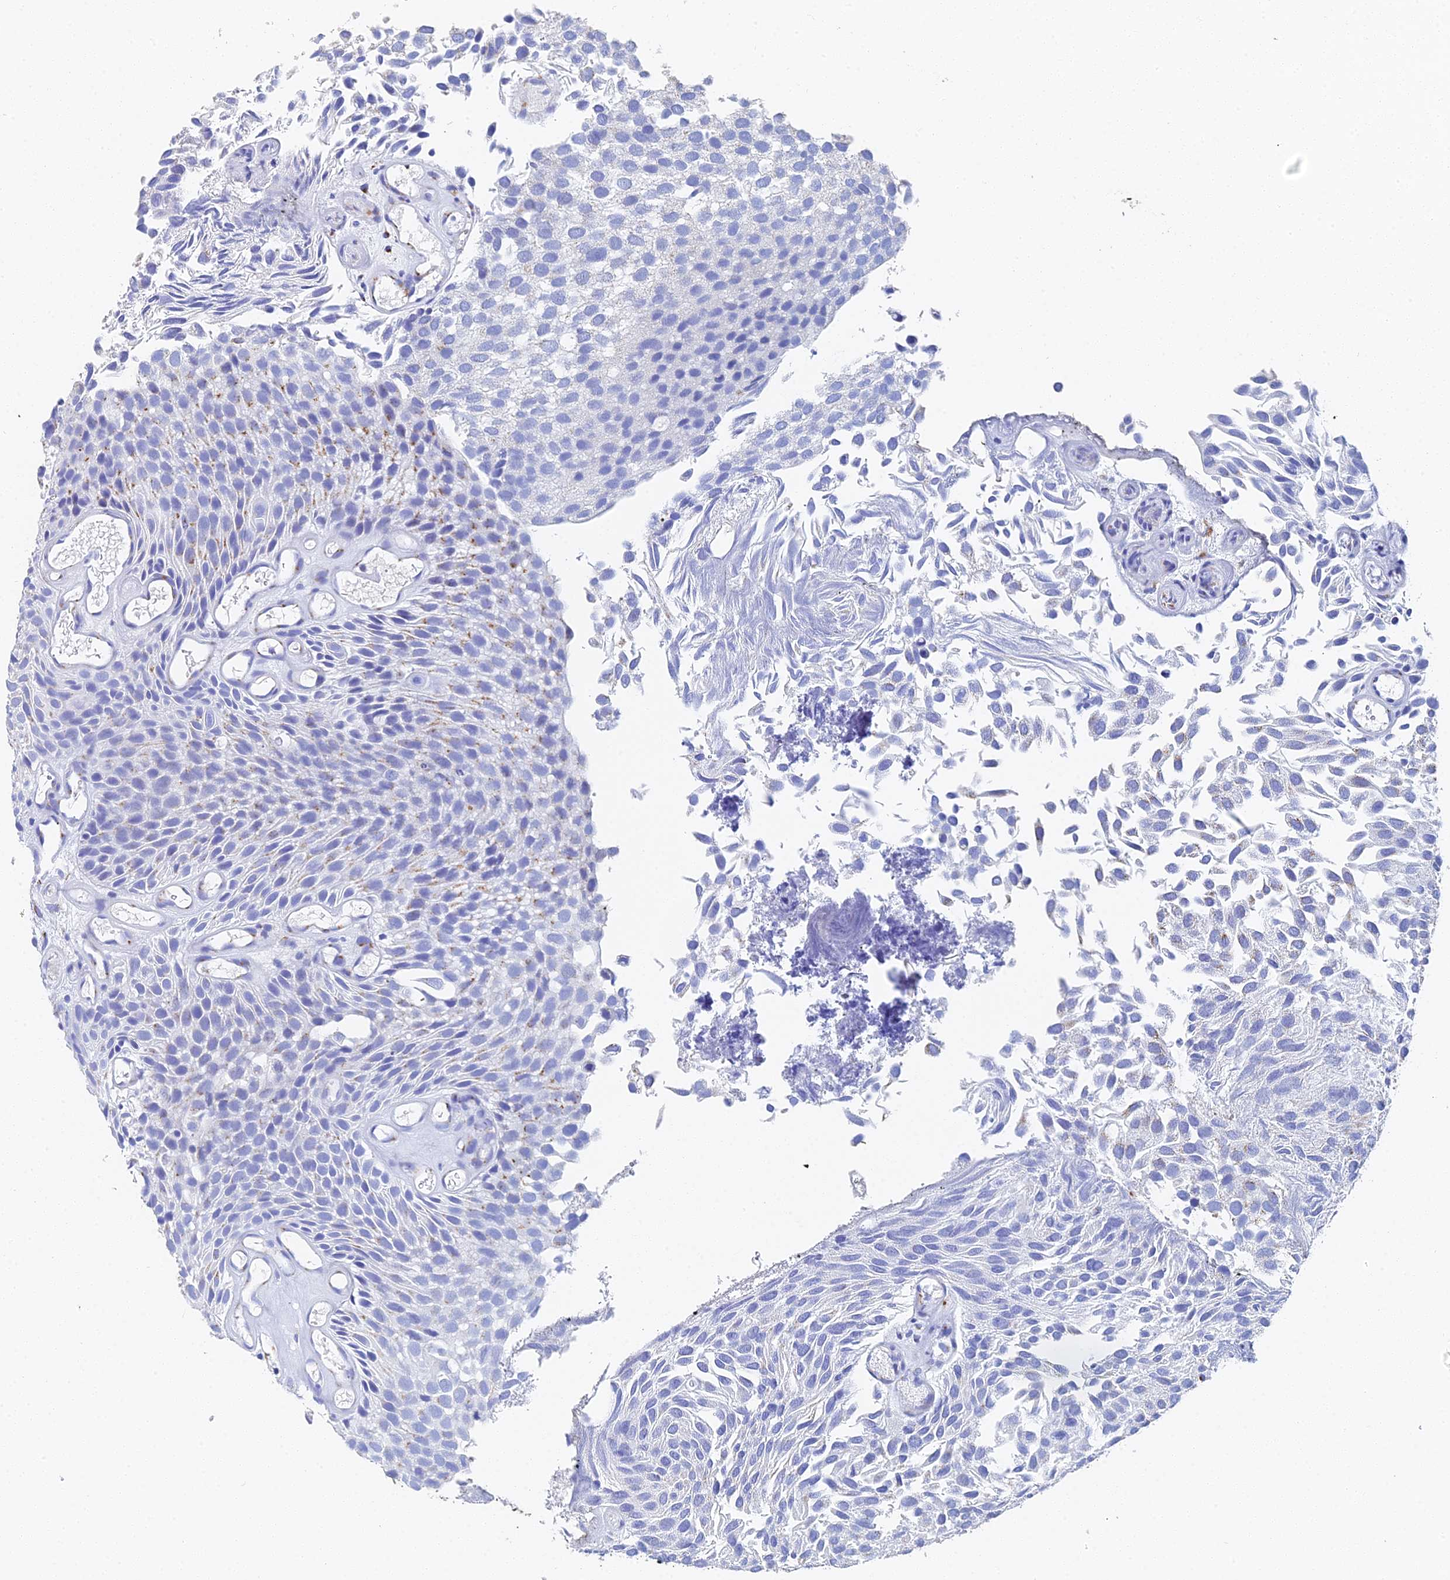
{"staining": {"intensity": "weak", "quantity": "<25%", "location": "cytoplasmic/membranous"}, "tissue": "urothelial cancer", "cell_type": "Tumor cells", "image_type": "cancer", "snomed": [{"axis": "morphology", "description": "Urothelial carcinoma, Low grade"}, {"axis": "topography", "description": "Urinary bladder"}], "caption": "Photomicrograph shows no significant protein positivity in tumor cells of urothelial cancer. Nuclei are stained in blue.", "gene": "ENSG00000268674", "patient": {"sex": "male", "age": 89}}